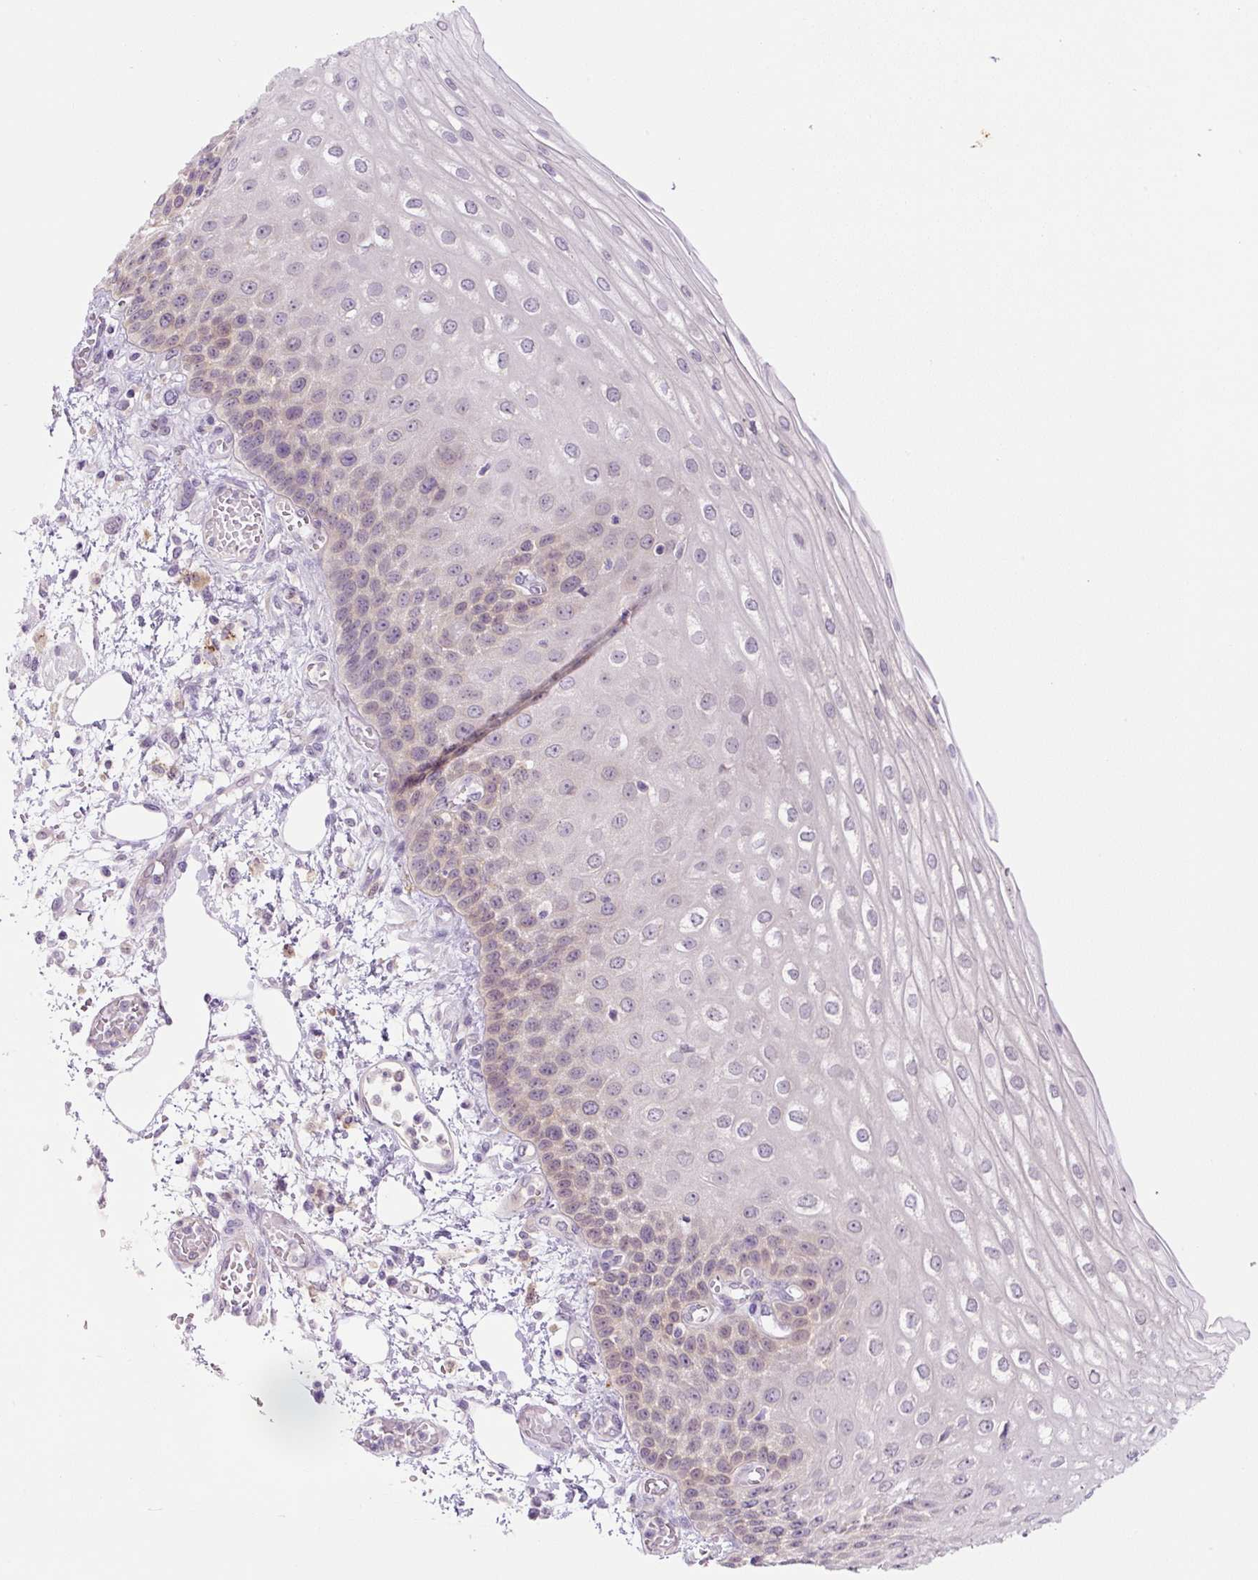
{"staining": {"intensity": "negative", "quantity": "none", "location": "none"}, "tissue": "esophagus", "cell_type": "Squamous epithelial cells", "image_type": "normal", "snomed": [{"axis": "morphology", "description": "Normal tissue, NOS"}, {"axis": "morphology", "description": "Adenocarcinoma, NOS"}, {"axis": "topography", "description": "Esophagus"}], "caption": "The histopathology image displays no staining of squamous epithelial cells in normal esophagus. (DAB immunohistochemistry, high magnification).", "gene": "SPSB2", "patient": {"sex": "male", "age": 81}}